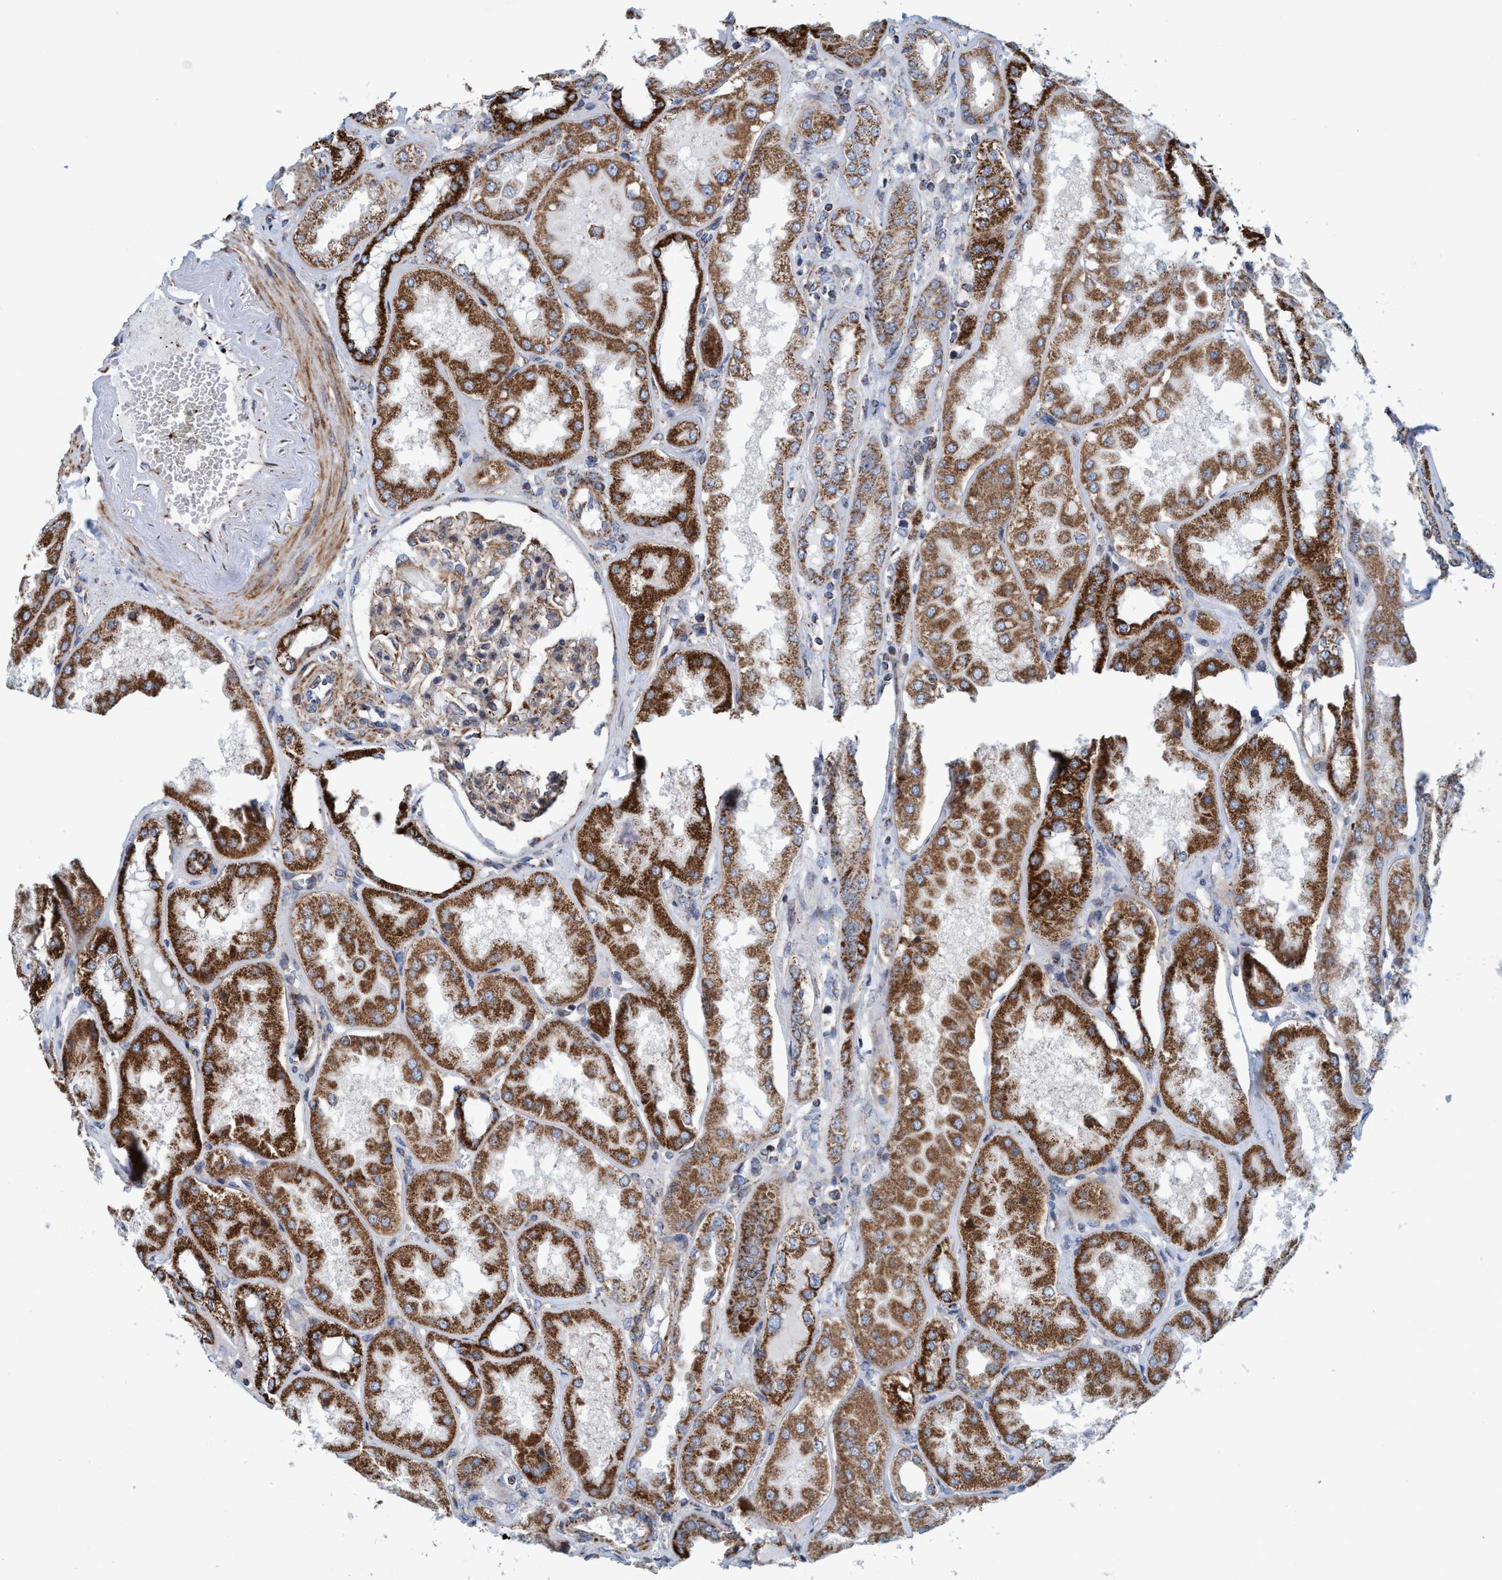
{"staining": {"intensity": "weak", "quantity": ">75%", "location": "cytoplasmic/membranous"}, "tissue": "kidney", "cell_type": "Cells in glomeruli", "image_type": "normal", "snomed": [{"axis": "morphology", "description": "Normal tissue, NOS"}, {"axis": "topography", "description": "Kidney"}], "caption": "IHC image of unremarkable kidney: human kidney stained using immunohistochemistry (IHC) displays low levels of weak protein expression localized specifically in the cytoplasmic/membranous of cells in glomeruli, appearing as a cytoplasmic/membranous brown color.", "gene": "POLR1F", "patient": {"sex": "female", "age": 56}}